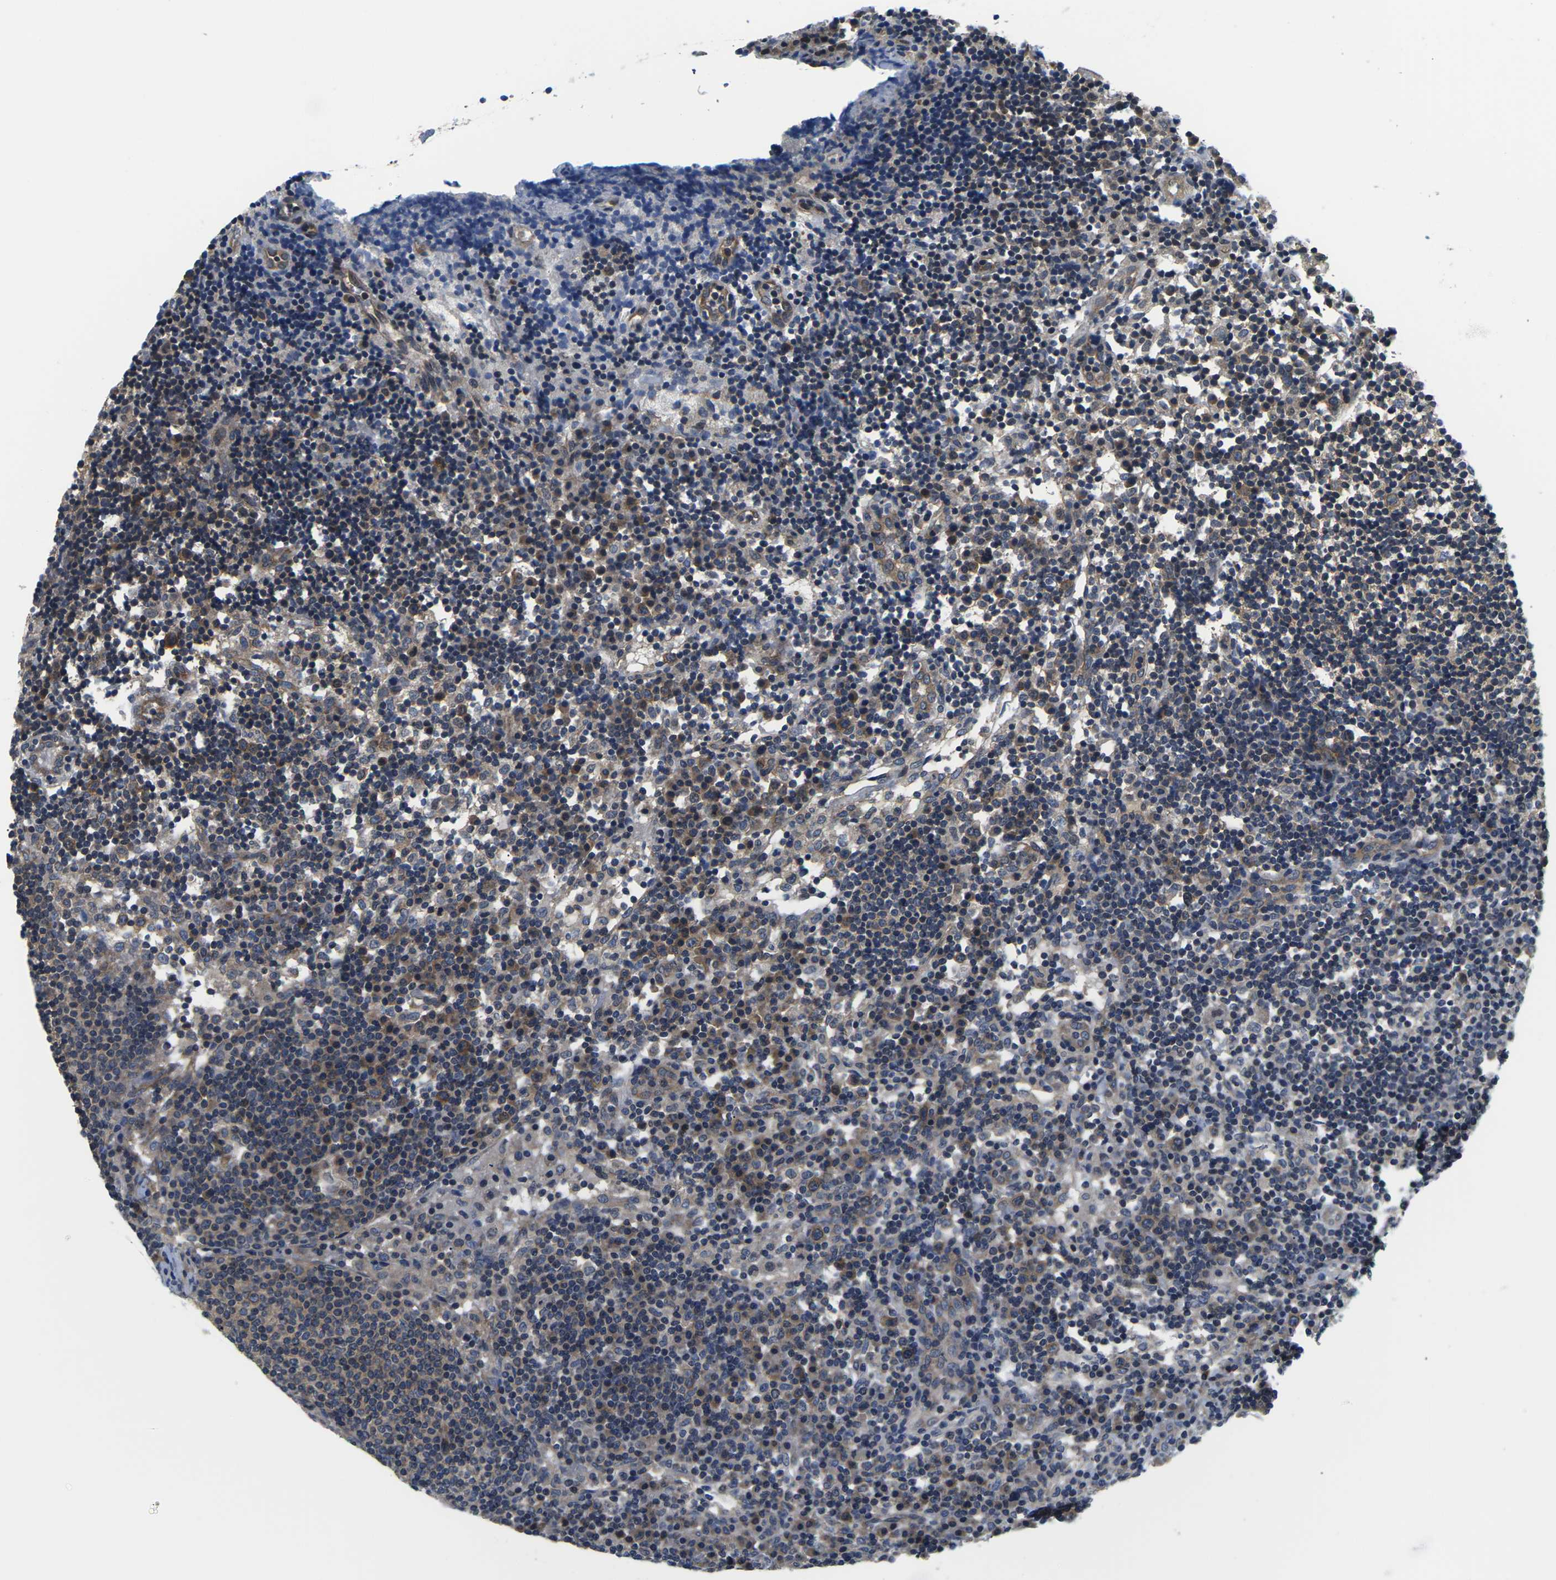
{"staining": {"intensity": "moderate", "quantity": "25%-75%", "location": "cytoplasmic/membranous"}, "tissue": "lymph node", "cell_type": "Germinal center cells", "image_type": "normal", "snomed": [{"axis": "morphology", "description": "Normal tissue, NOS"}, {"axis": "topography", "description": "Lymph node"}], "caption": "Immunohistochemistry (IHC) of benign human lymph node displays medium levels of moderate cytoplasmic/membranous staining in approximately 25%-75% of germinal center cells.", "gene": "GSK3B", "patient": {"sex": "female", "age": 53}}